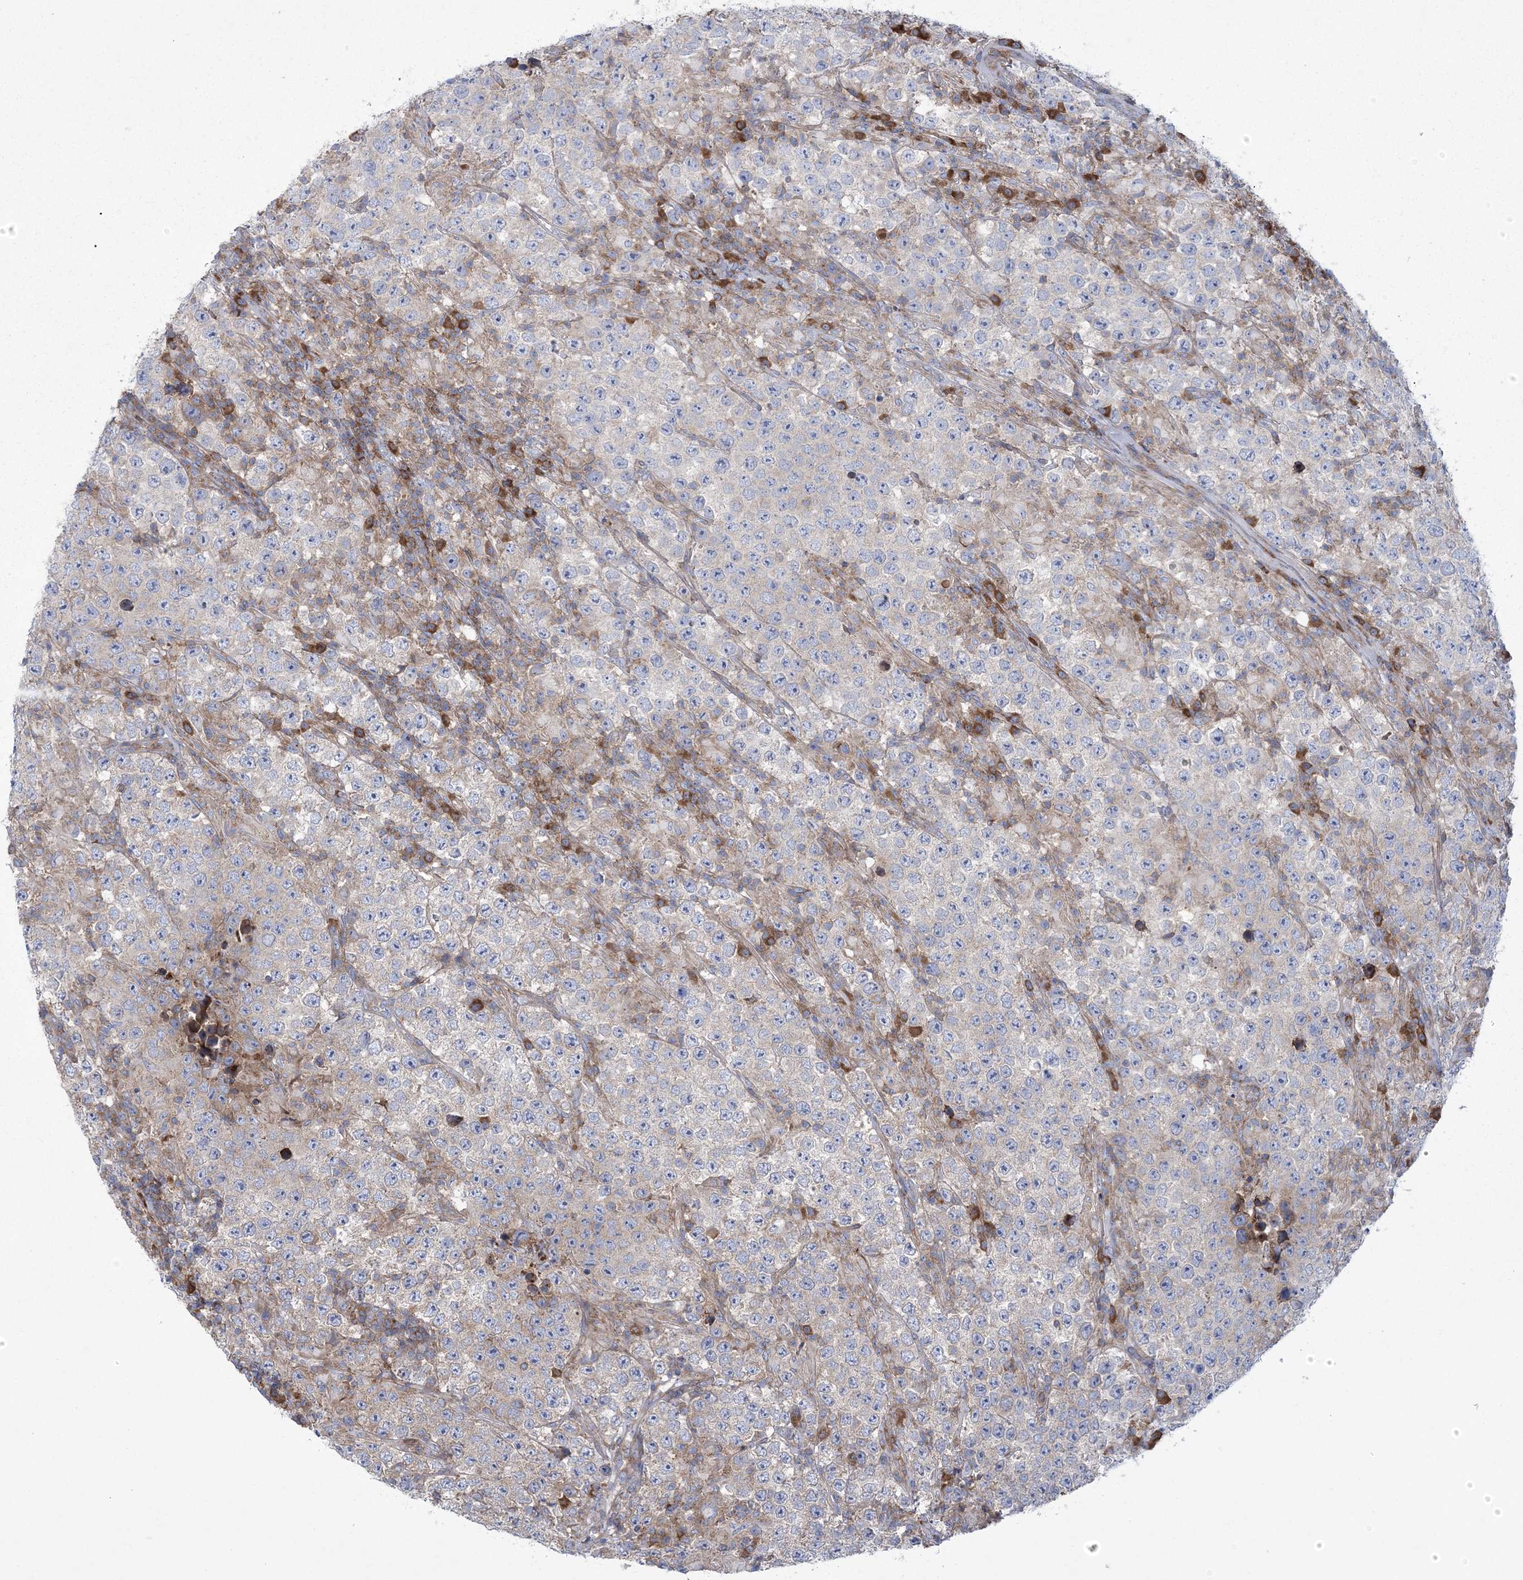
{"staining": {"intensity": "weak", "quantity": "<25%", "location": "cytoplasmic/membranous"}, "tissue": "testis cancer", "cell_type": "Tumor cells", "image_type": "cancer", "snomed": [{"axis": "morphology", "description": "Normal tissue, NOS"}, {"axis": "morphology", "description": "Urothelial carcinoma, High grade"}, {"axis": "morphology", "description": "Seminoma, NOS"}, {"axis": "morphology", "description": "Carcinoma, Embryonal, NOS"}, {"axis": "topography", "description": "Urinary bladder"}, {"axis": "topography", "description": "Testis"}], "caption": "This is an immunohistochemistry (IHC) photomicrograph of human testis cancer (seminoma). There is no positivity in tumor cells.", "gene": "ARSJ", "patient": {"sex": "male", "age": 41}}